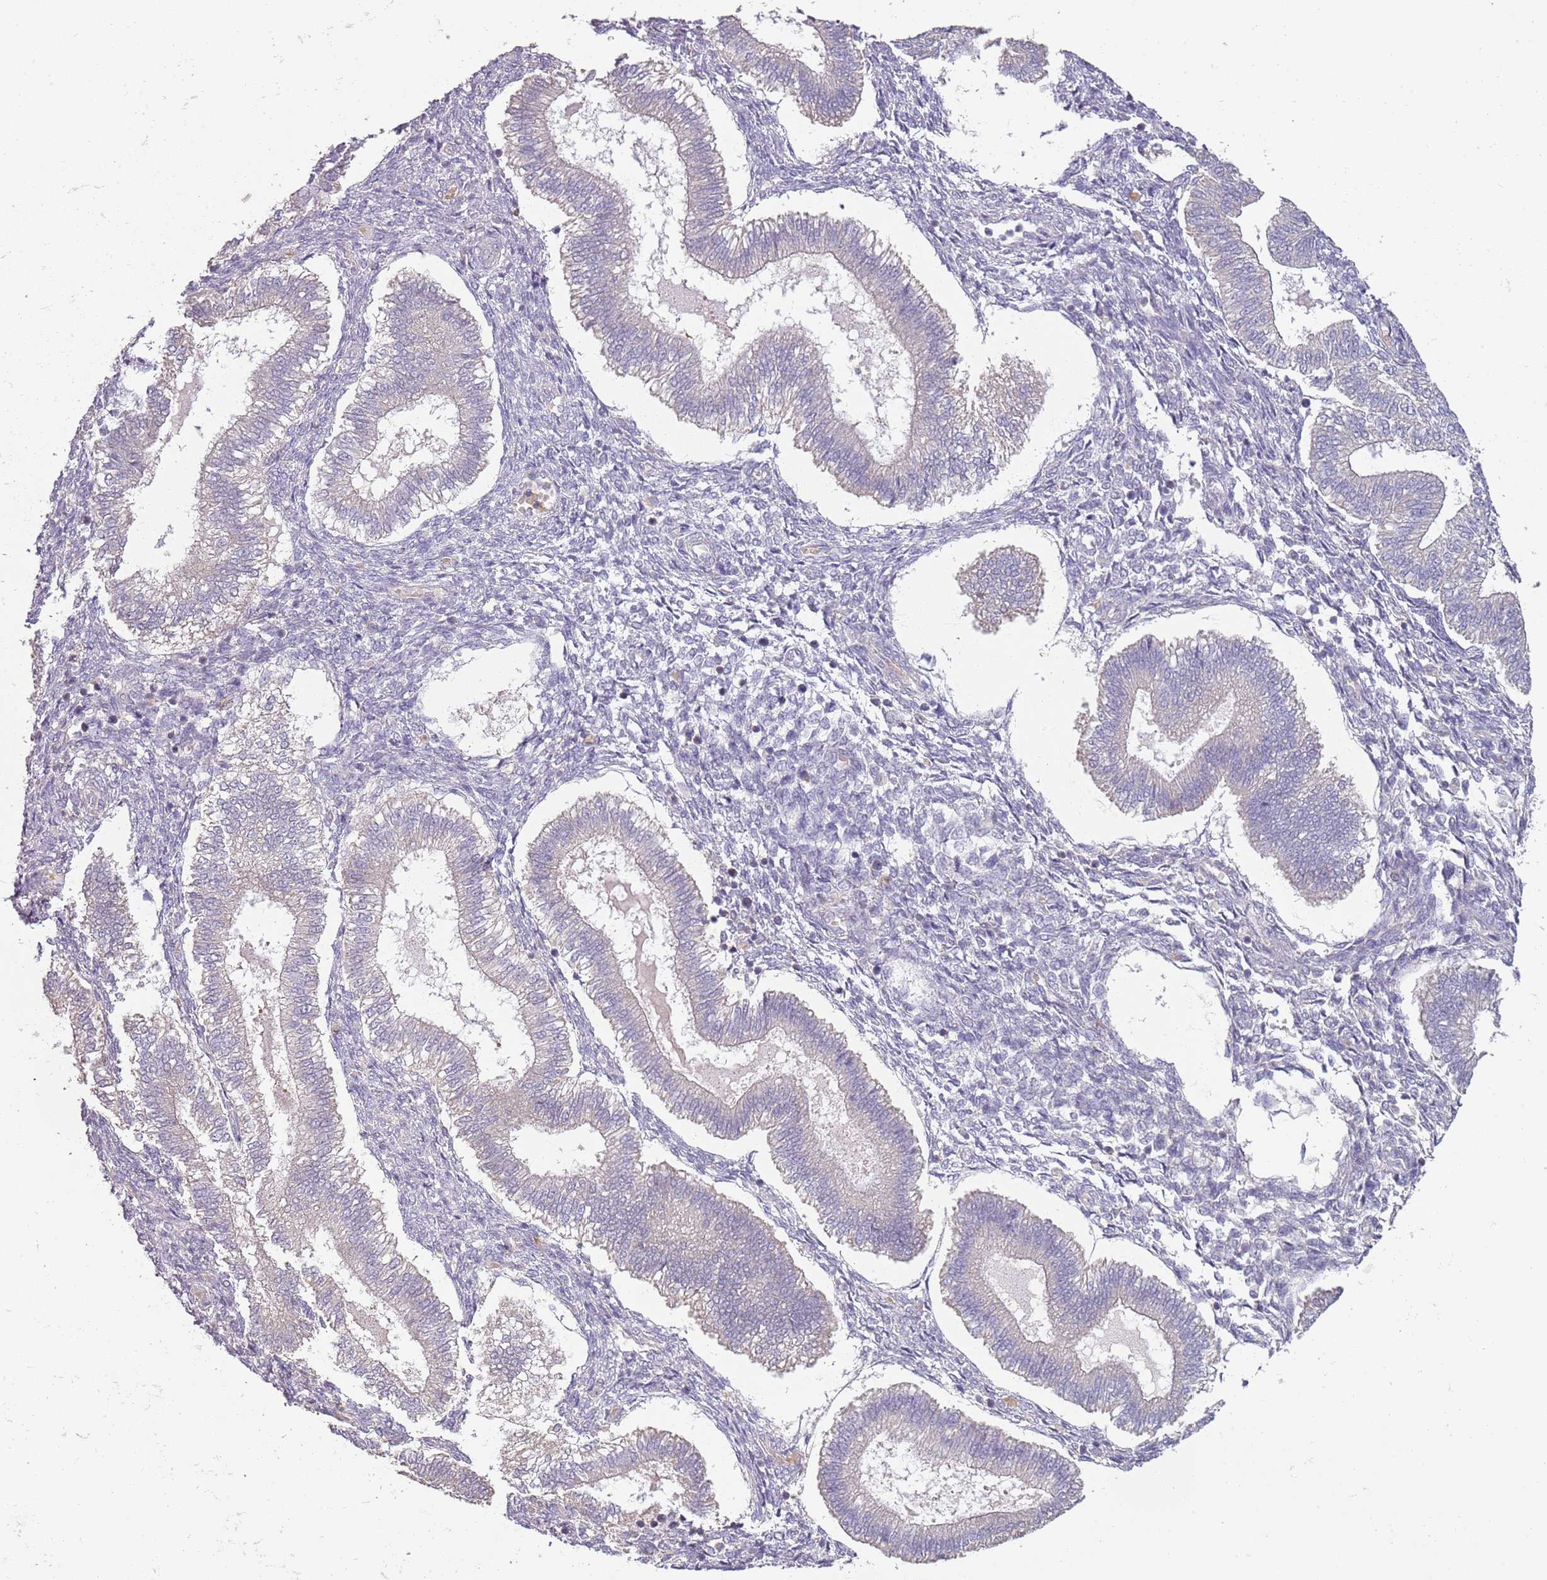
{"staining": {"intensity": "weak", "quantity": "<25%", "location": "cytoplasmic/membranous"}, "tissue": "endometrium", "cell_type": "Cells in endometrial stroma", "image_type": "normal", "snomed": [{"axis": "morphology", "description": "Normal tissue, NOS"}, {"axis": "topography", "description": "Endometrium"}], "caption": "The histopathology image demonstrates no significant staining in cells in endometrial stroma of endometrium. (DAB immunohistochemistry visualized using brightfield microscopy, high magnification).", "gene": "TEKT4", "patient": {"sex": "female", "age": 25}}